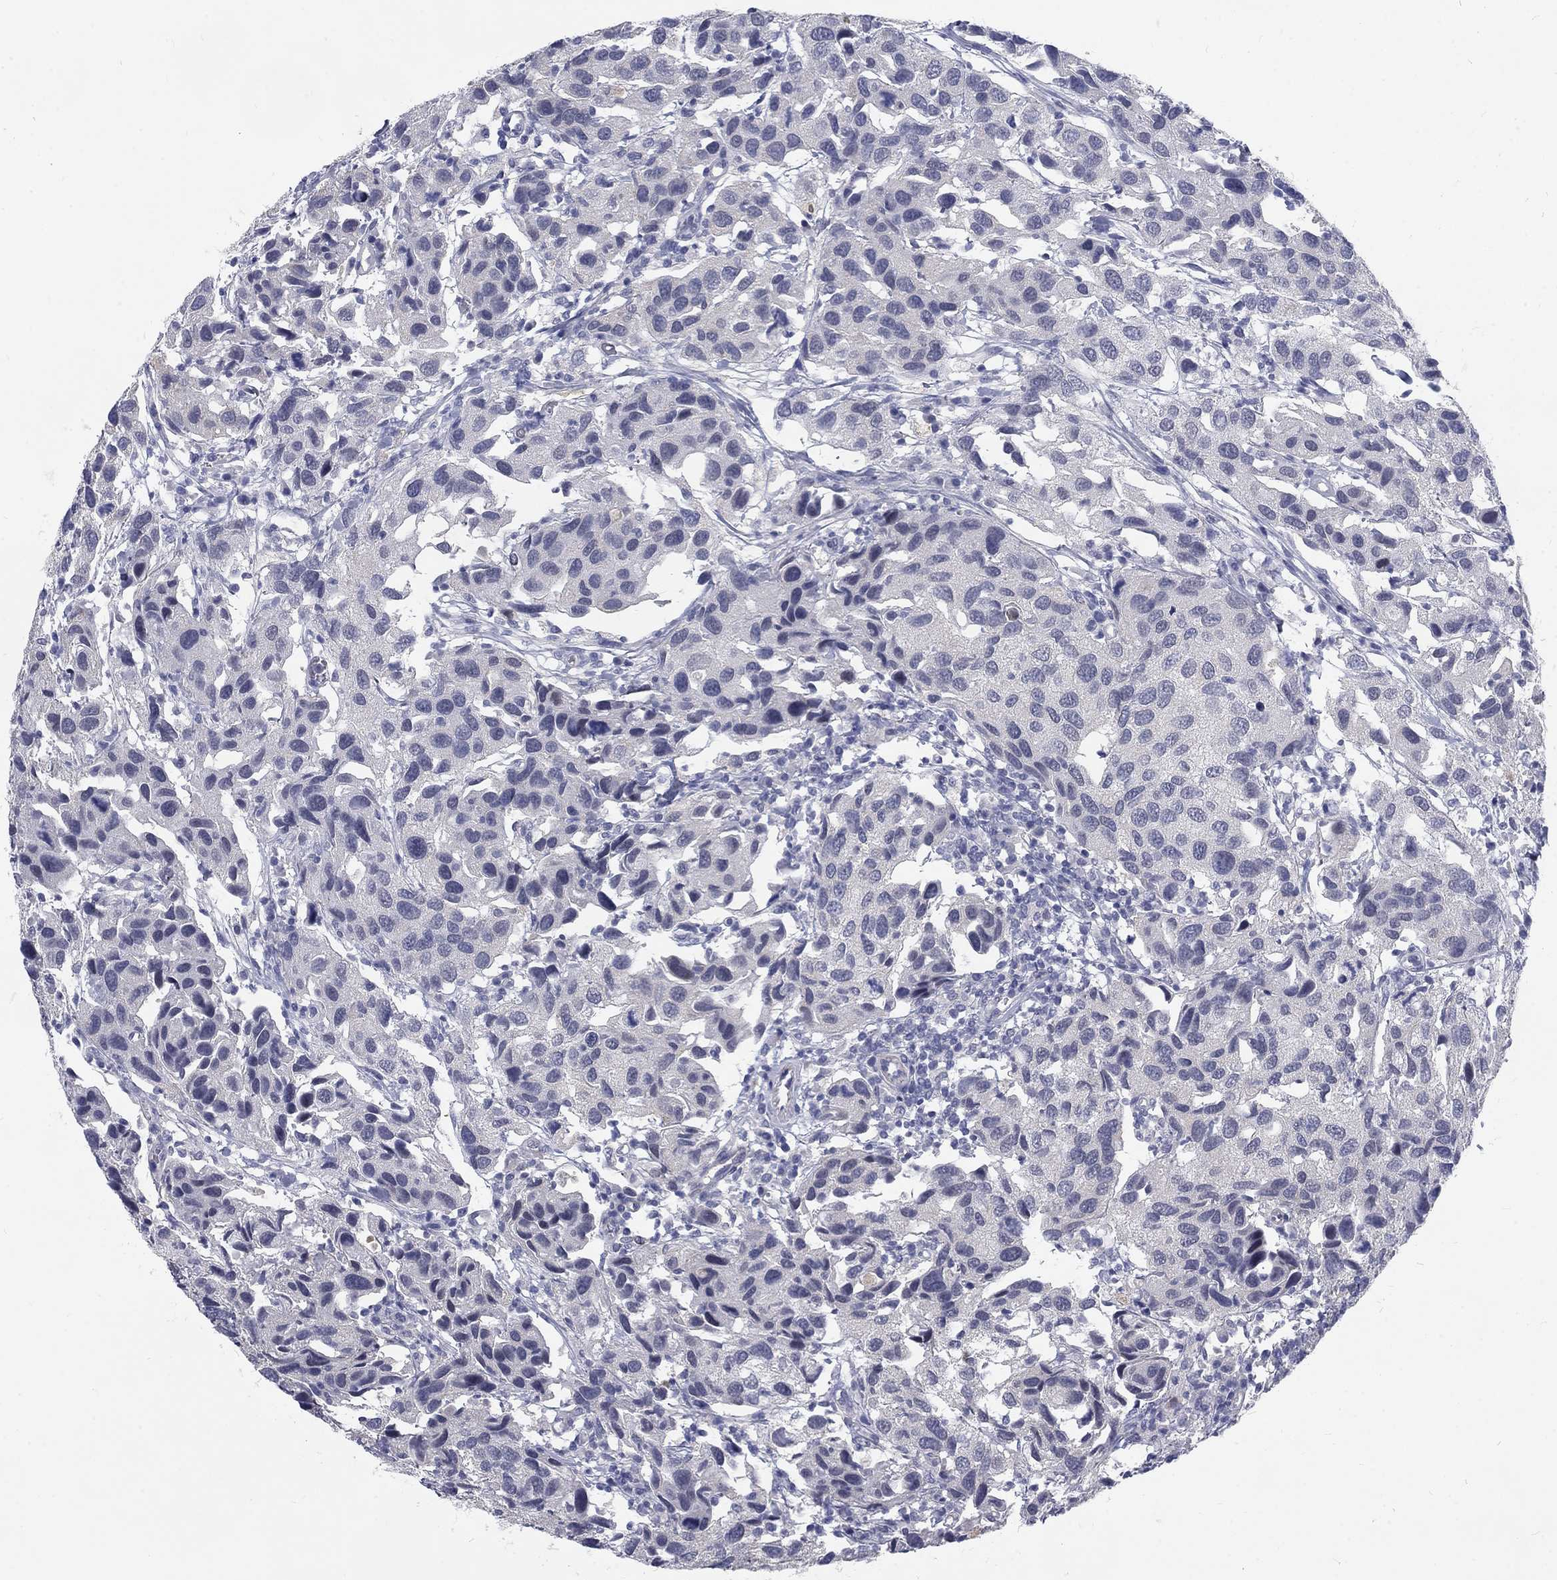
{"staining": {"intensity": "negative", "quantity": "none", "location": "none"}, "tissue": "urothelial cancer", "cell_type": "Tumor cells", "image_type": "cancer", "snomed": [{"axis": "morphology", "description": "Urothelial carcinoma, High grade"}, {"axis": "topography", "description": "Urinary bladder"}], "caption": "This is an immunohistochemistry (IHC) image of high-grade urothelial carcinoma. There is no staining in tumor cells.", "gene": "PHKA1", "patient": {"sex": "male", "age": 79}}